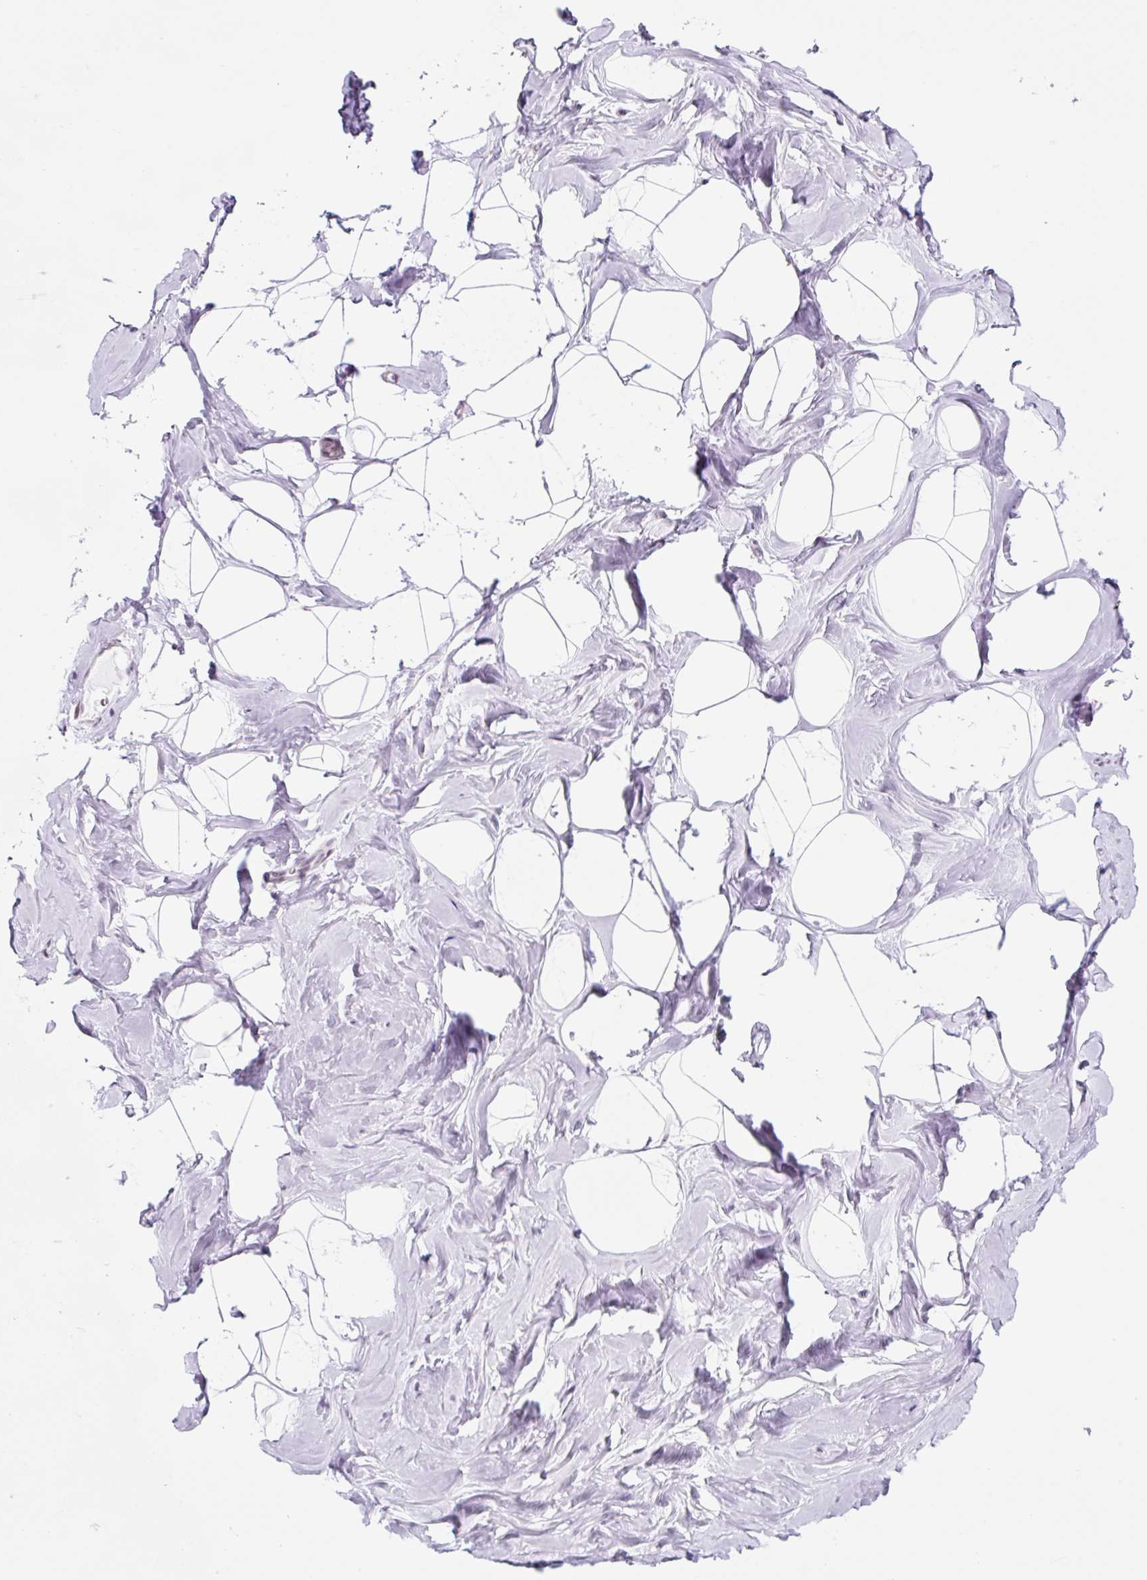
{"staining": {"intensity": "negative", "quantity": "none", "location": "none"}, "tissue": "breast", "cell_type": "Adipocytes", "image_type": "normal", "snomed": [{"axis": "morphology", "description": "Normal tissue, NOS"}, {"axis": "topography", "description": "Breast"}], "caption": "Breast was stained to show a protein in brown. There is no significant positivity in adipocytes. The staining was performed using DAB (3,3'-diaminobenzidine) to visualize the protein expression in brown, while the nuclei were stained in blue with hematoxylin (Magnification: 20x).", "gene": "RRS1", "patient": {"sex": "female", "age": 32}}